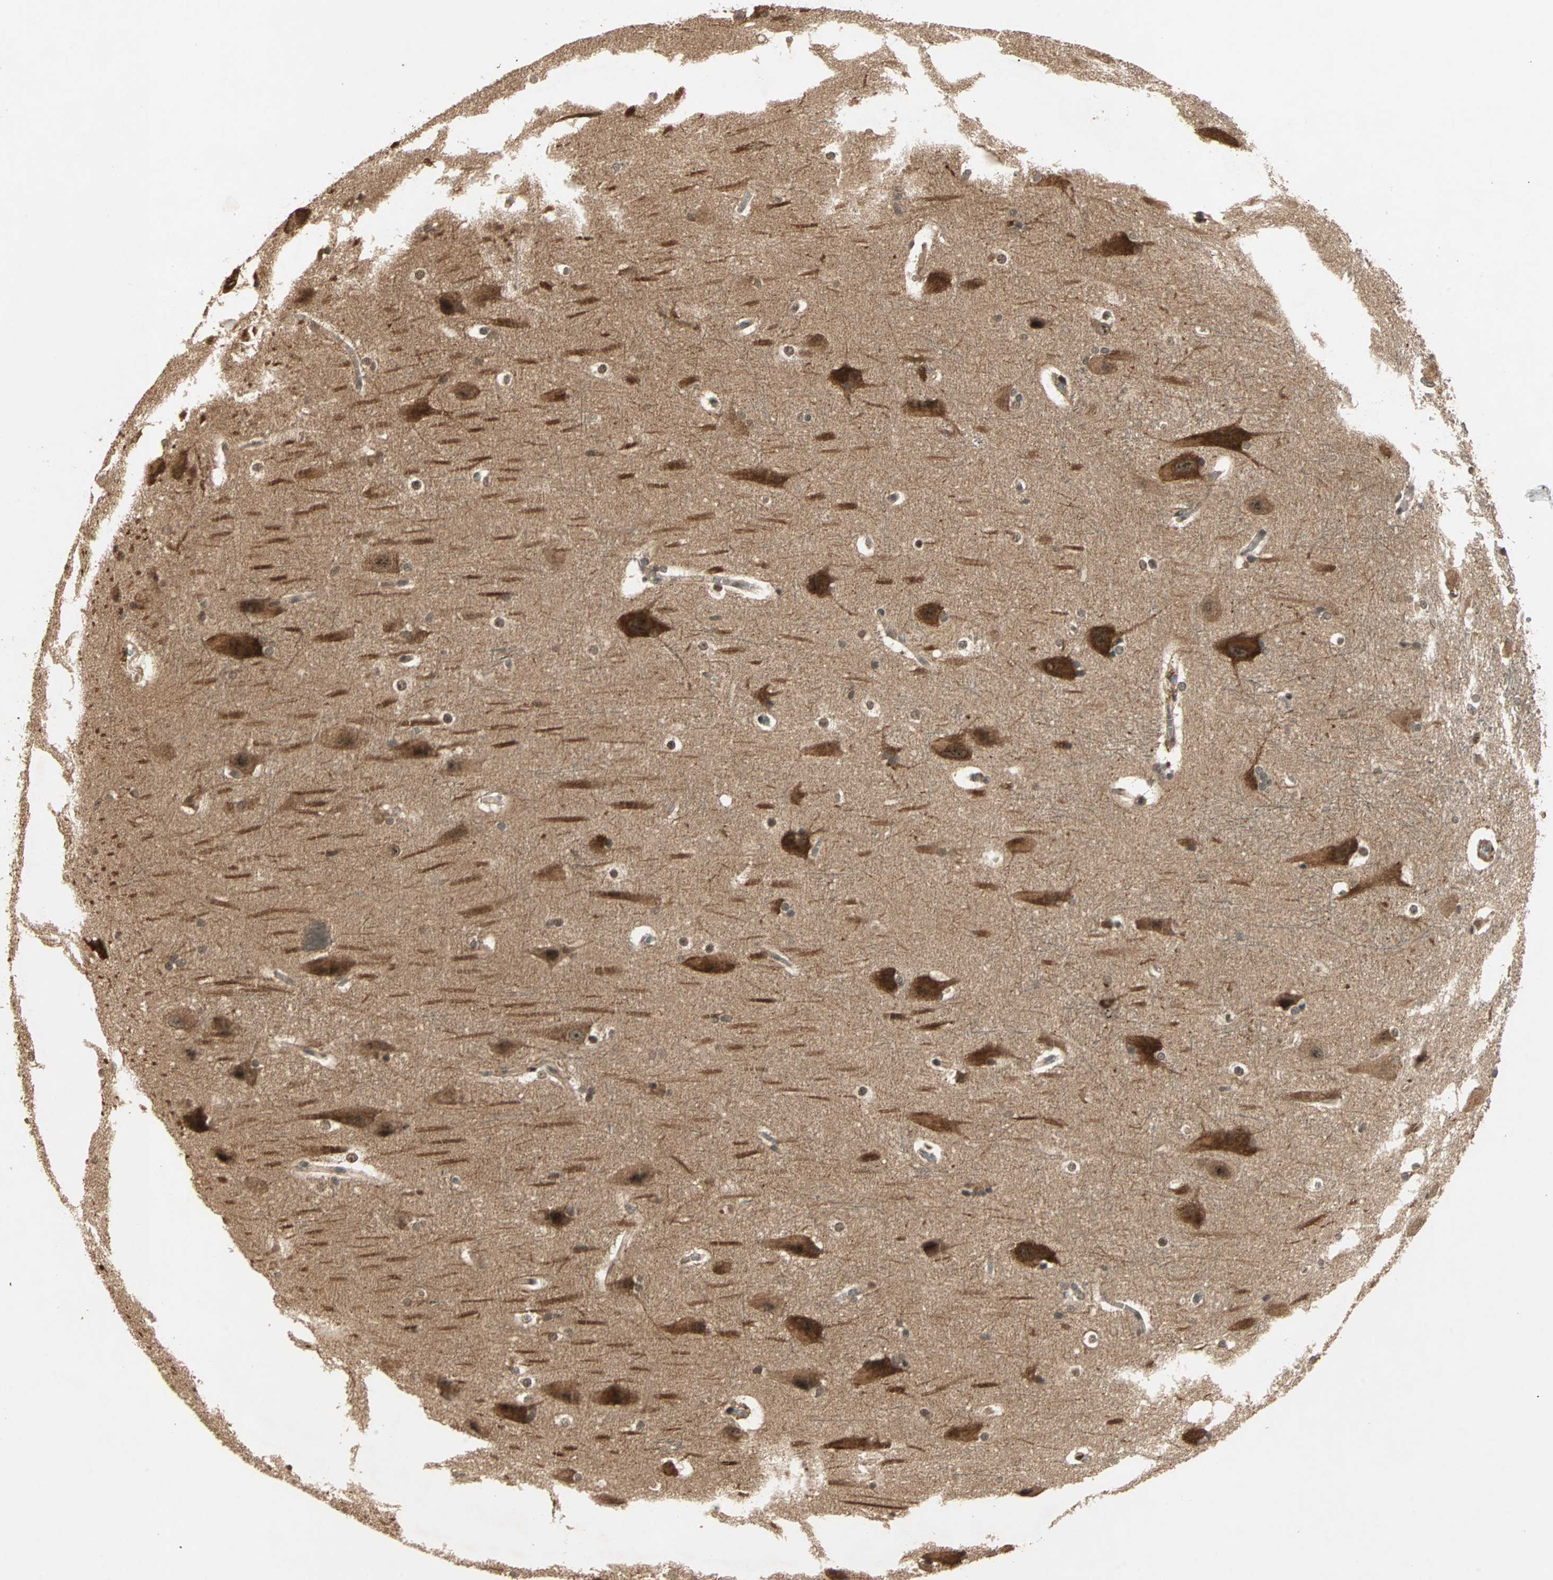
{"staining": {"intensity": "moderate", "quantity": ">75%", "location": "nuclear"}, "tissue": "hippocampus", "cell_type": "Glial cells", "image_type": "normal", "snomed": [{"axis": "morphology", "description": "Normal tissue, NOS"}, {"axis": "topography", "description": "Hippocampus"}], "caption": "Moderate nuclear staining is appreciated in approximately >75% of glial cells in unremarkable hippocampus.", "gene": "ZSCAN31", "patient": {"sex": "female", "age": 19}}